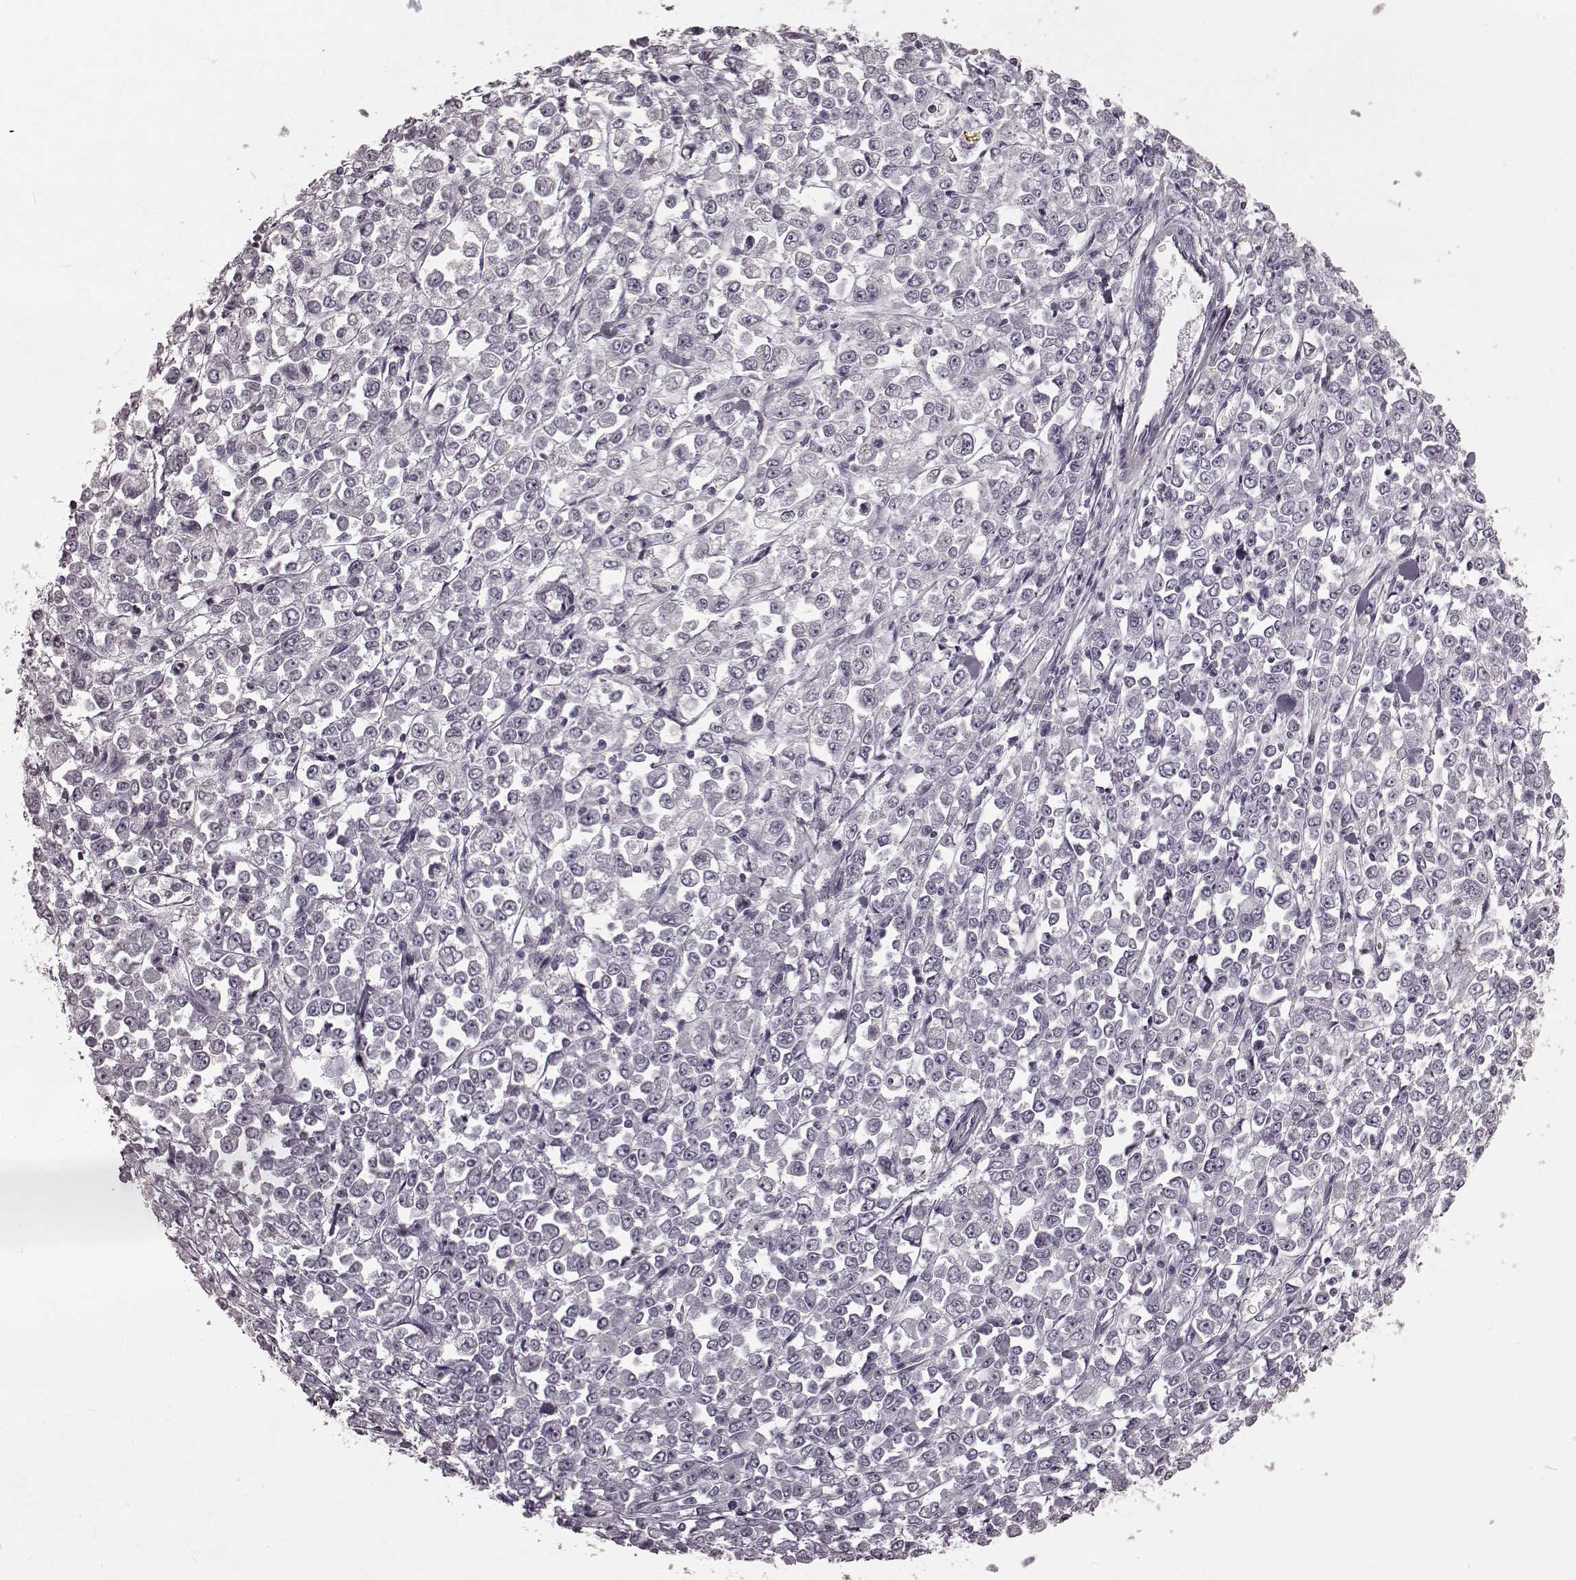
{"staining": {"intensity": "negative", "quantity": "none", "location": "none"}, "tissue": "stomach cancer", "cell_type": "Tumor cells", "image_type": "cancer", "snomed": [{"axis": "morphology", "description": "Adenocarcinoma, NOS"}, {"axis": "topography", "description": "Stomach, upper"}], "caption": "Immunohistochemical staining of human adenocarcinoma (stomach) reveals no significant expression in tumor cells.", "gene": "CST7", "patient": {"sex": "male", "age": 70}}